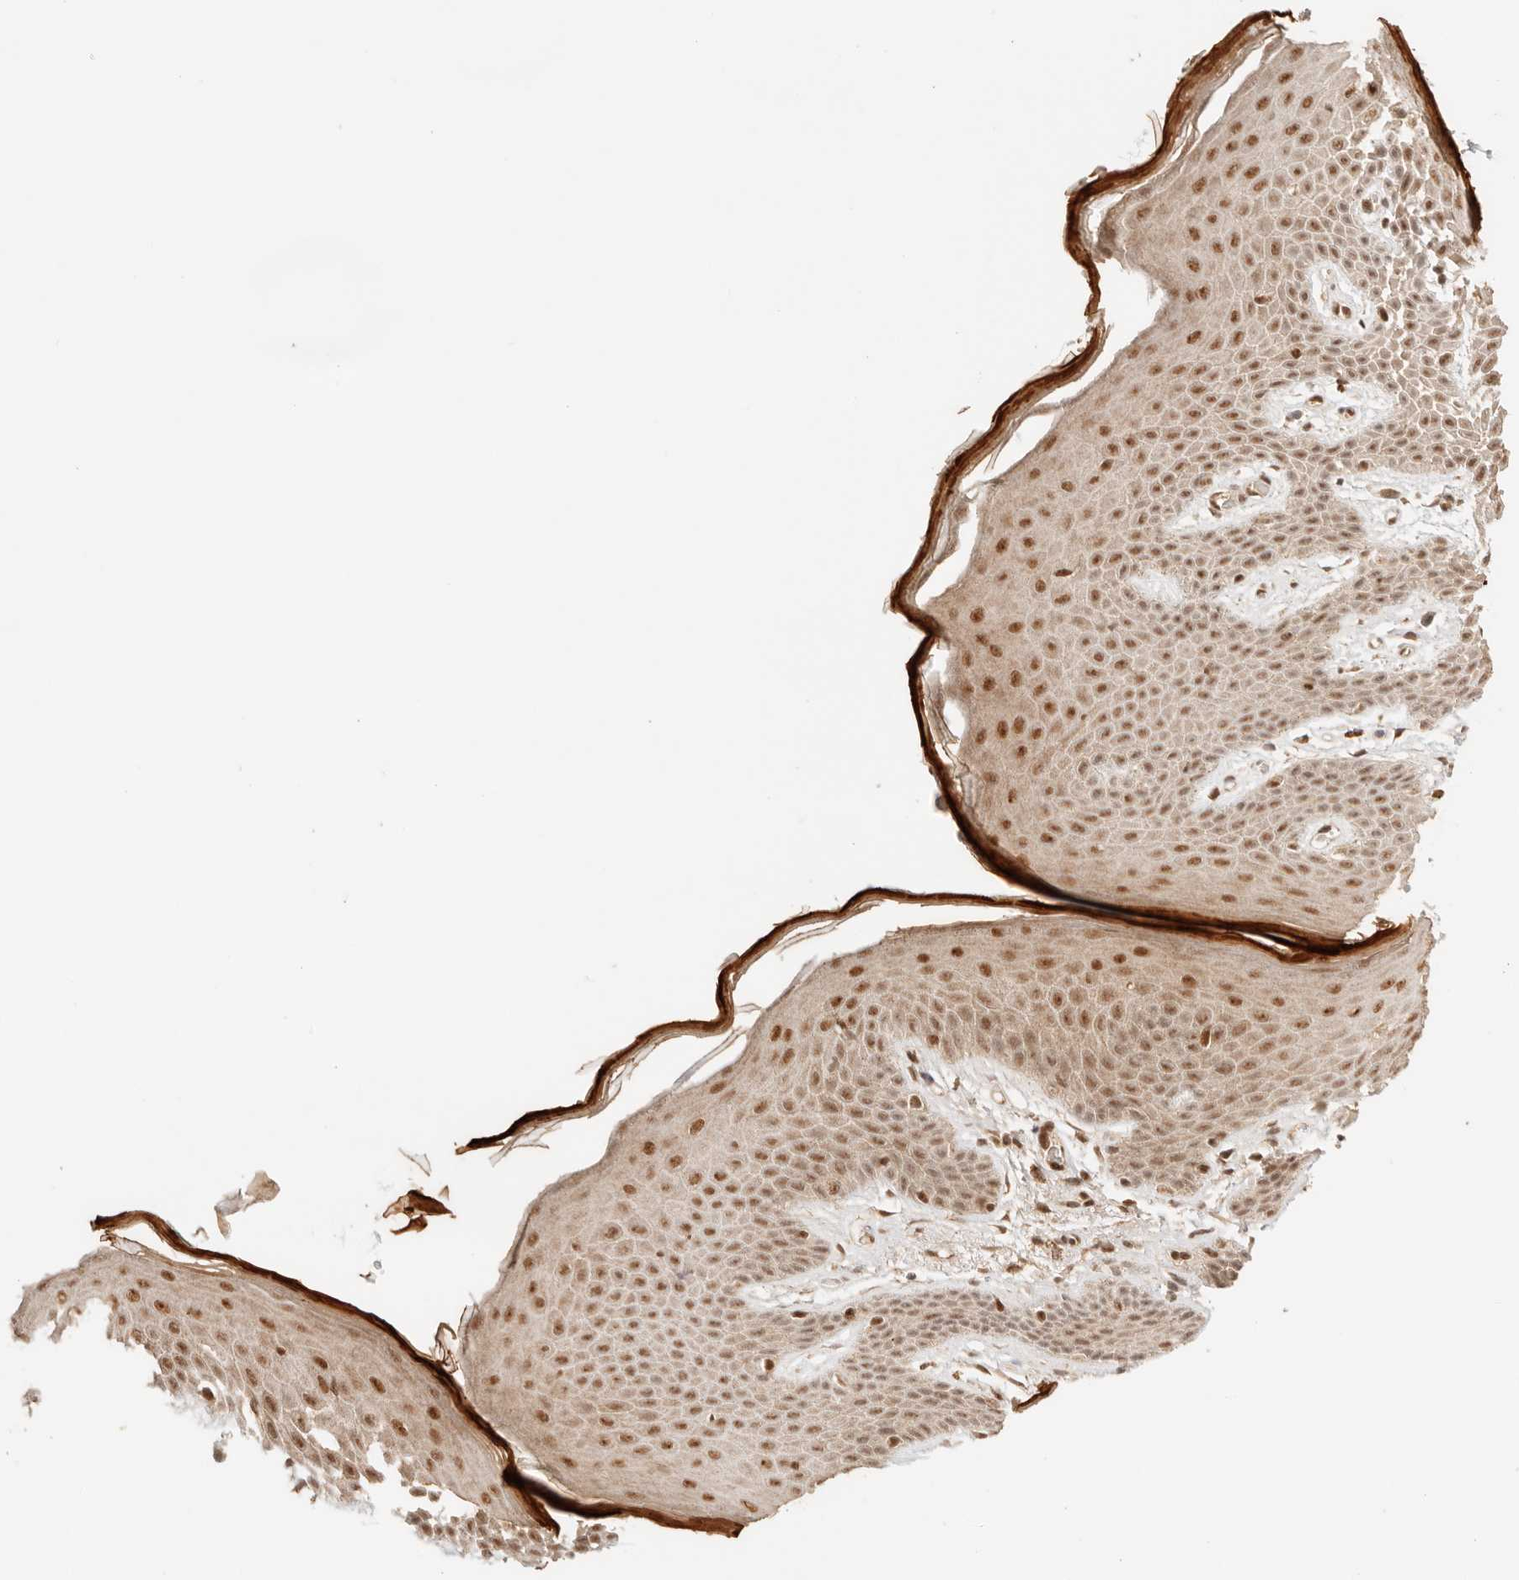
{"staining": {"intensity": "moderate", "quantity": ">75%", "location": "nuclear"}, "tissue": "skin", "cell_type": "Epidermal cells", "image_type": "normal", "snomed": [{"axis": "morphology", "description": "Normal tissue, NOS"}, {"axis": "topography", "description": "Anal"}], "caption": "An immunohistochemistry (IHC) histopathology image of normal tissue is shown. Protein staining in brown shows moderate nuclear positivity in skin within epidermal cells. (brown staining indicates protein expression, while blue staining denotes nuclei).", "gene": "GTF2E2", "patient": {"sex": "male", "age": 74}}